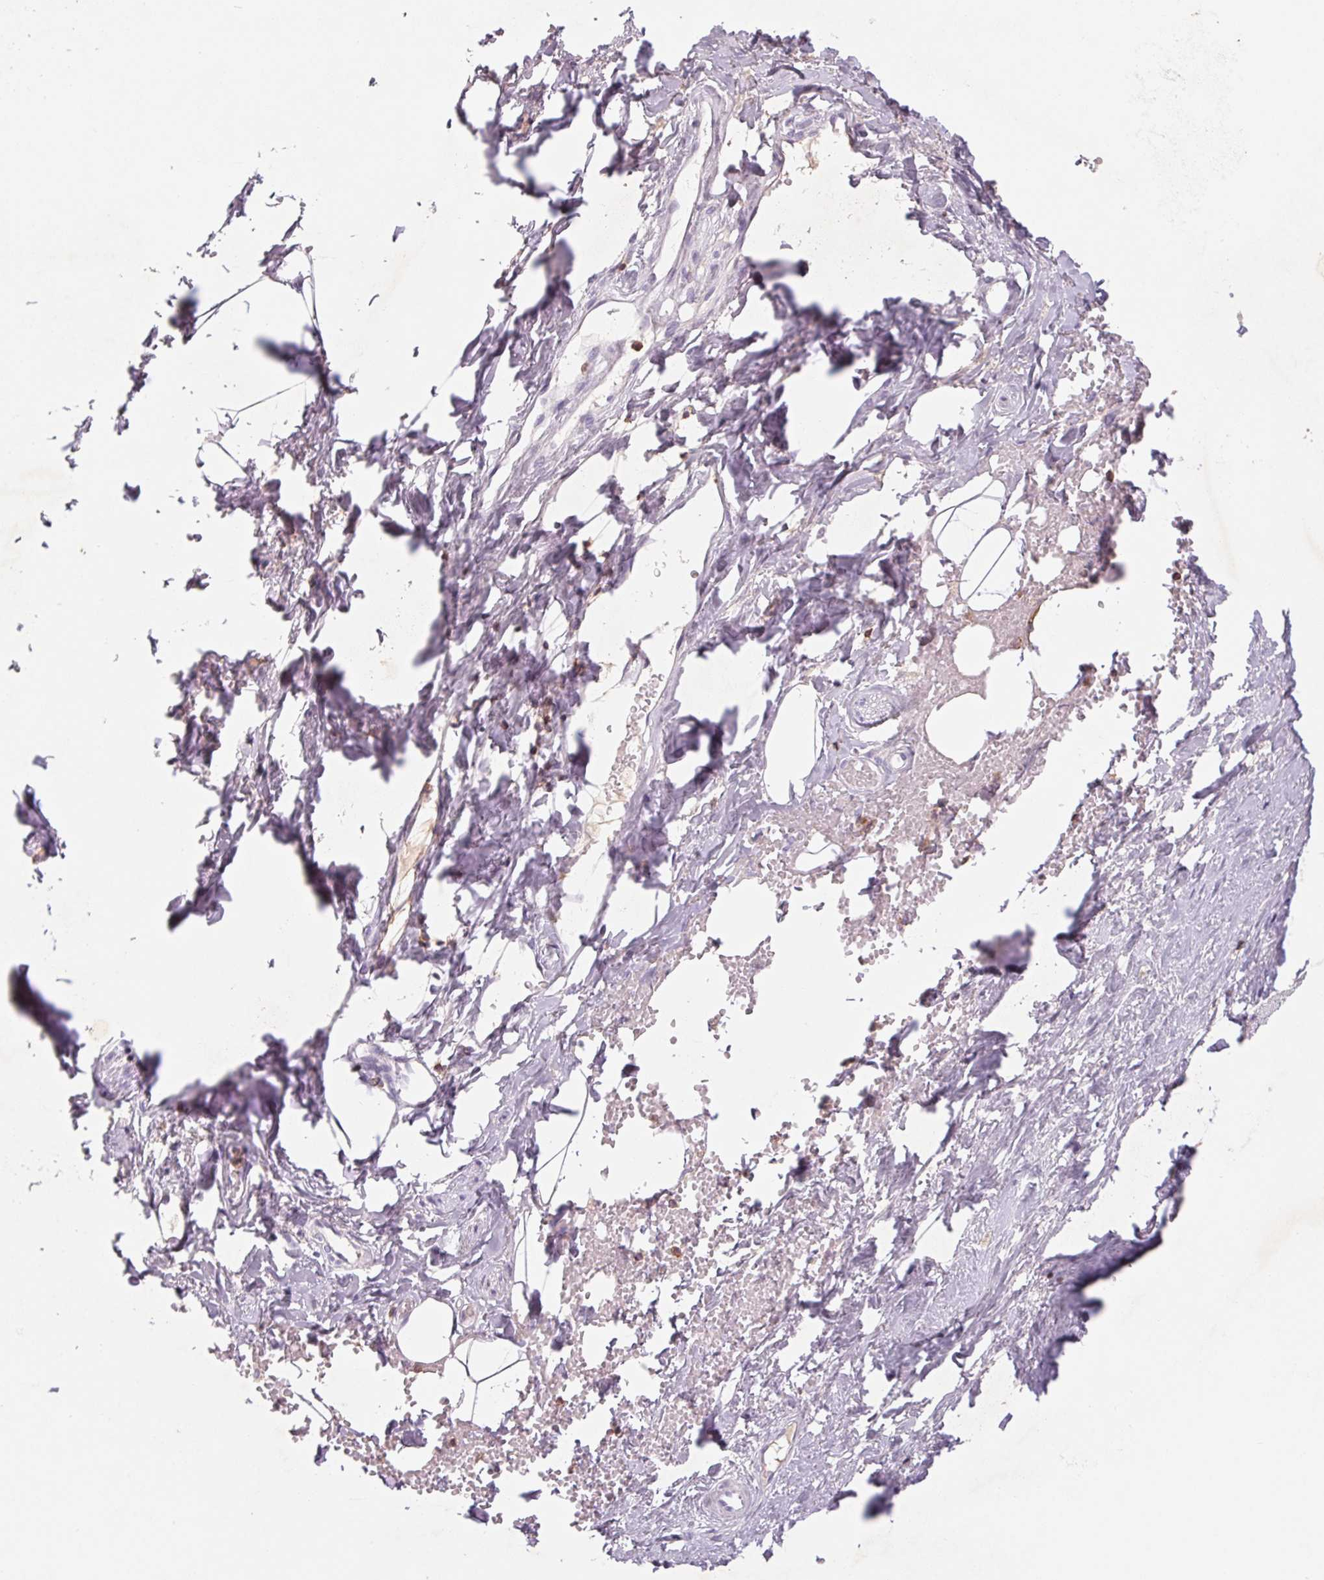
{"staining": {"intensity": "negative", "quantity": "none", "location": "none"}, "tissue": "adipose tissue", "cell_type": "Adipocytes", "image_type": "normal", "snomed": [{"axis": "morphology", "description": "Normal tissue, NOS"}, {"axis": "topography", "description": "Prostate"}, {"axis": "topography", "description": "Peripheral nerve tissue"}], "caption": "High power microscopy histopathology image of an immunohistochemistry image of benign adipose tissue, revealing no significant expression in adipocytes.", "gene": "KIF26A", "patient": {"sex": "male", "age": 55}}